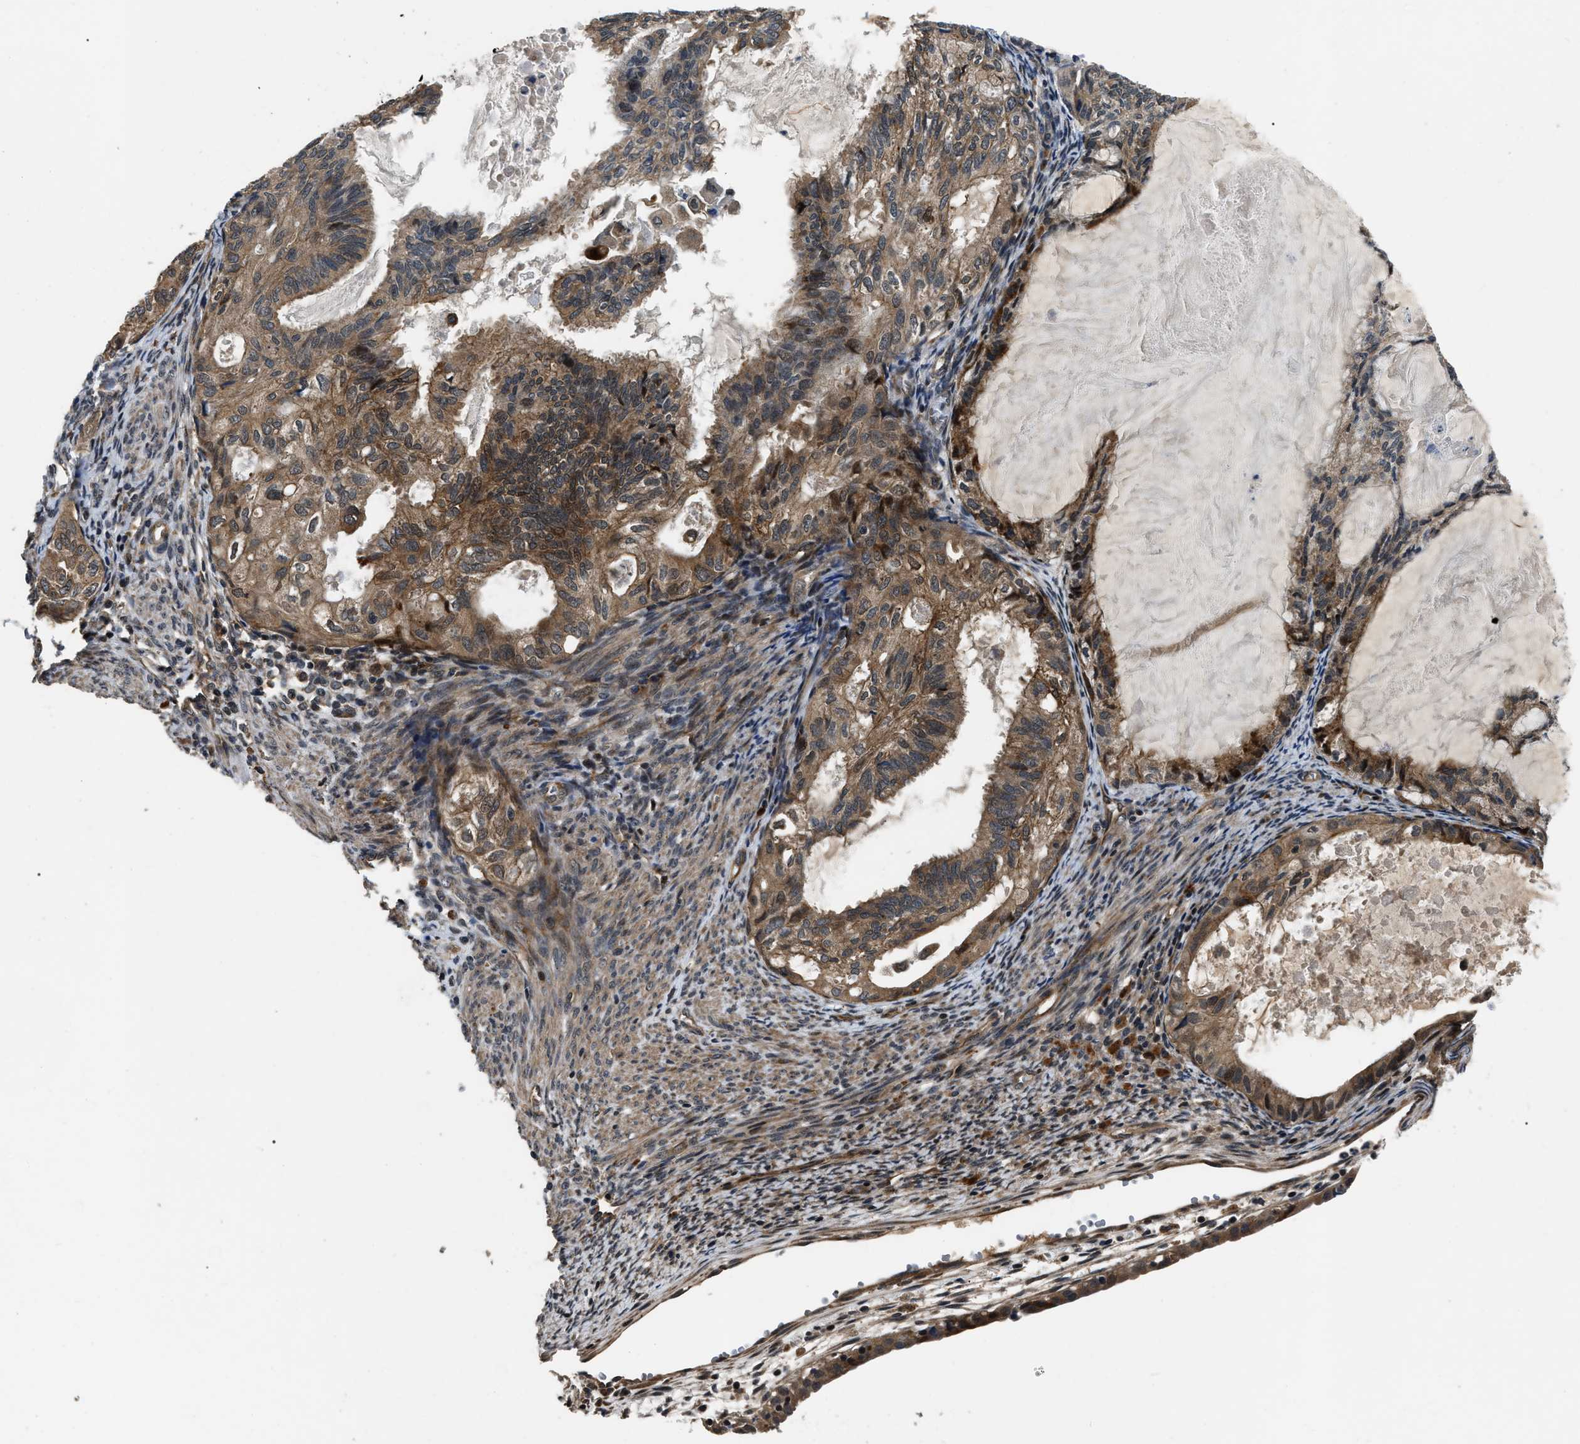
{"staining": {"intensity": "moderate", "quantity": ">75%", "location": "cytoplasmic/membranous"}, "tissue": "cervical cancer", "cell_type": "Tumor cells", "image_type": "cancer", "snomed": [{"axis": "morphology", "description": "Normal tissue, NOS"}, {"axis": "morphology", "description": "Adenocarcinoma, NOS"}, {"axis": "topography", "description": "Cervix"}, {"axis": "topography", "description": "Endometrium"}], "caption": "This is a micrograph of IHC staining of cervical cancer, which shows moderate expression in the cytoplasmic/membranous of tumor cells.", "gene": "PPWD1", "patient": {"sex": "female", "age": 86}}